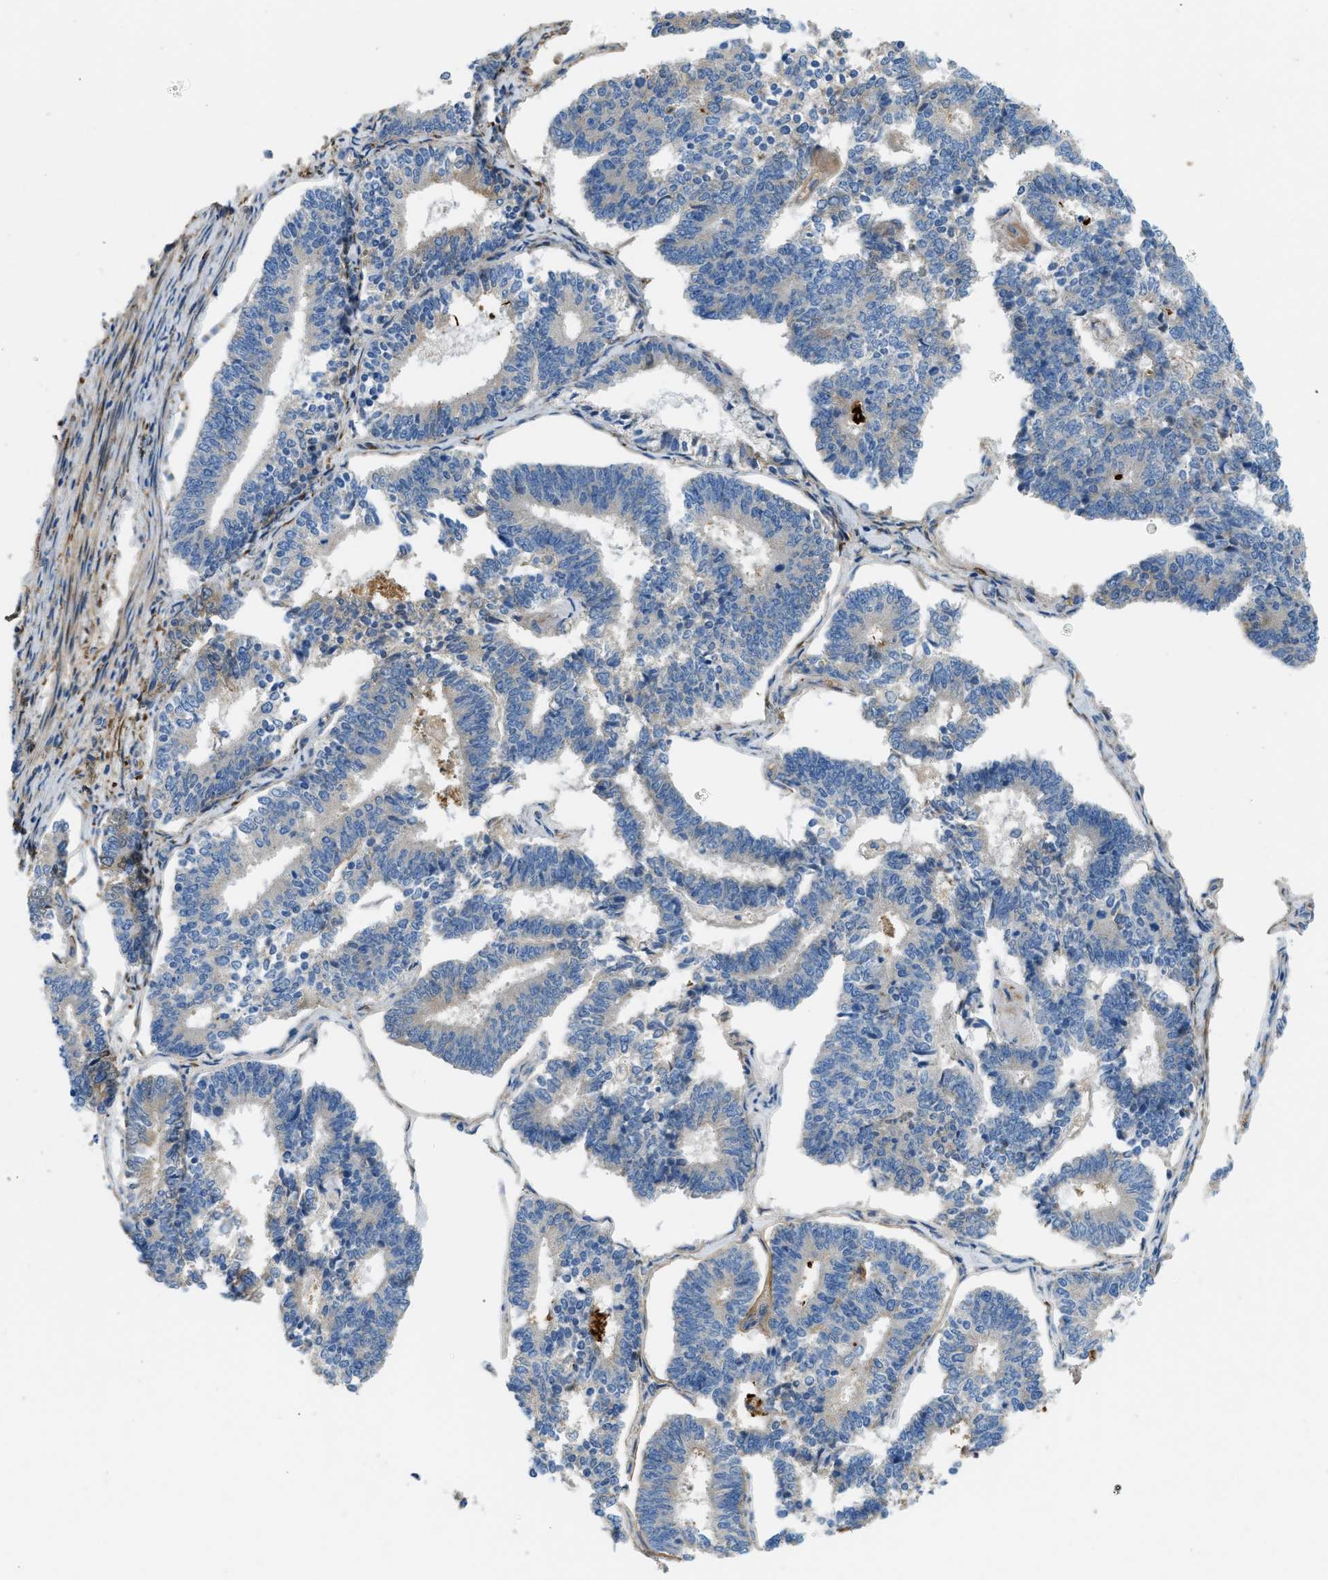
{"staining": {"intensity": "negative", "quantity": "none", "location": "none"}, "tissue": "endometrial cancer", "cell_type": "Tumor cells", "image_type": "cancer", "snomed": [{"axis": "morphology", "description": "Adenocarcinoma, NOS"}, {"axis": "topography", "description": "Endometrium"}], "caption": "Endometrial cancer stained for a protein using IHC displays no expression tumor cells.", "gene": "COL15A1", "patient": {"sex": "female", "age": 70}}